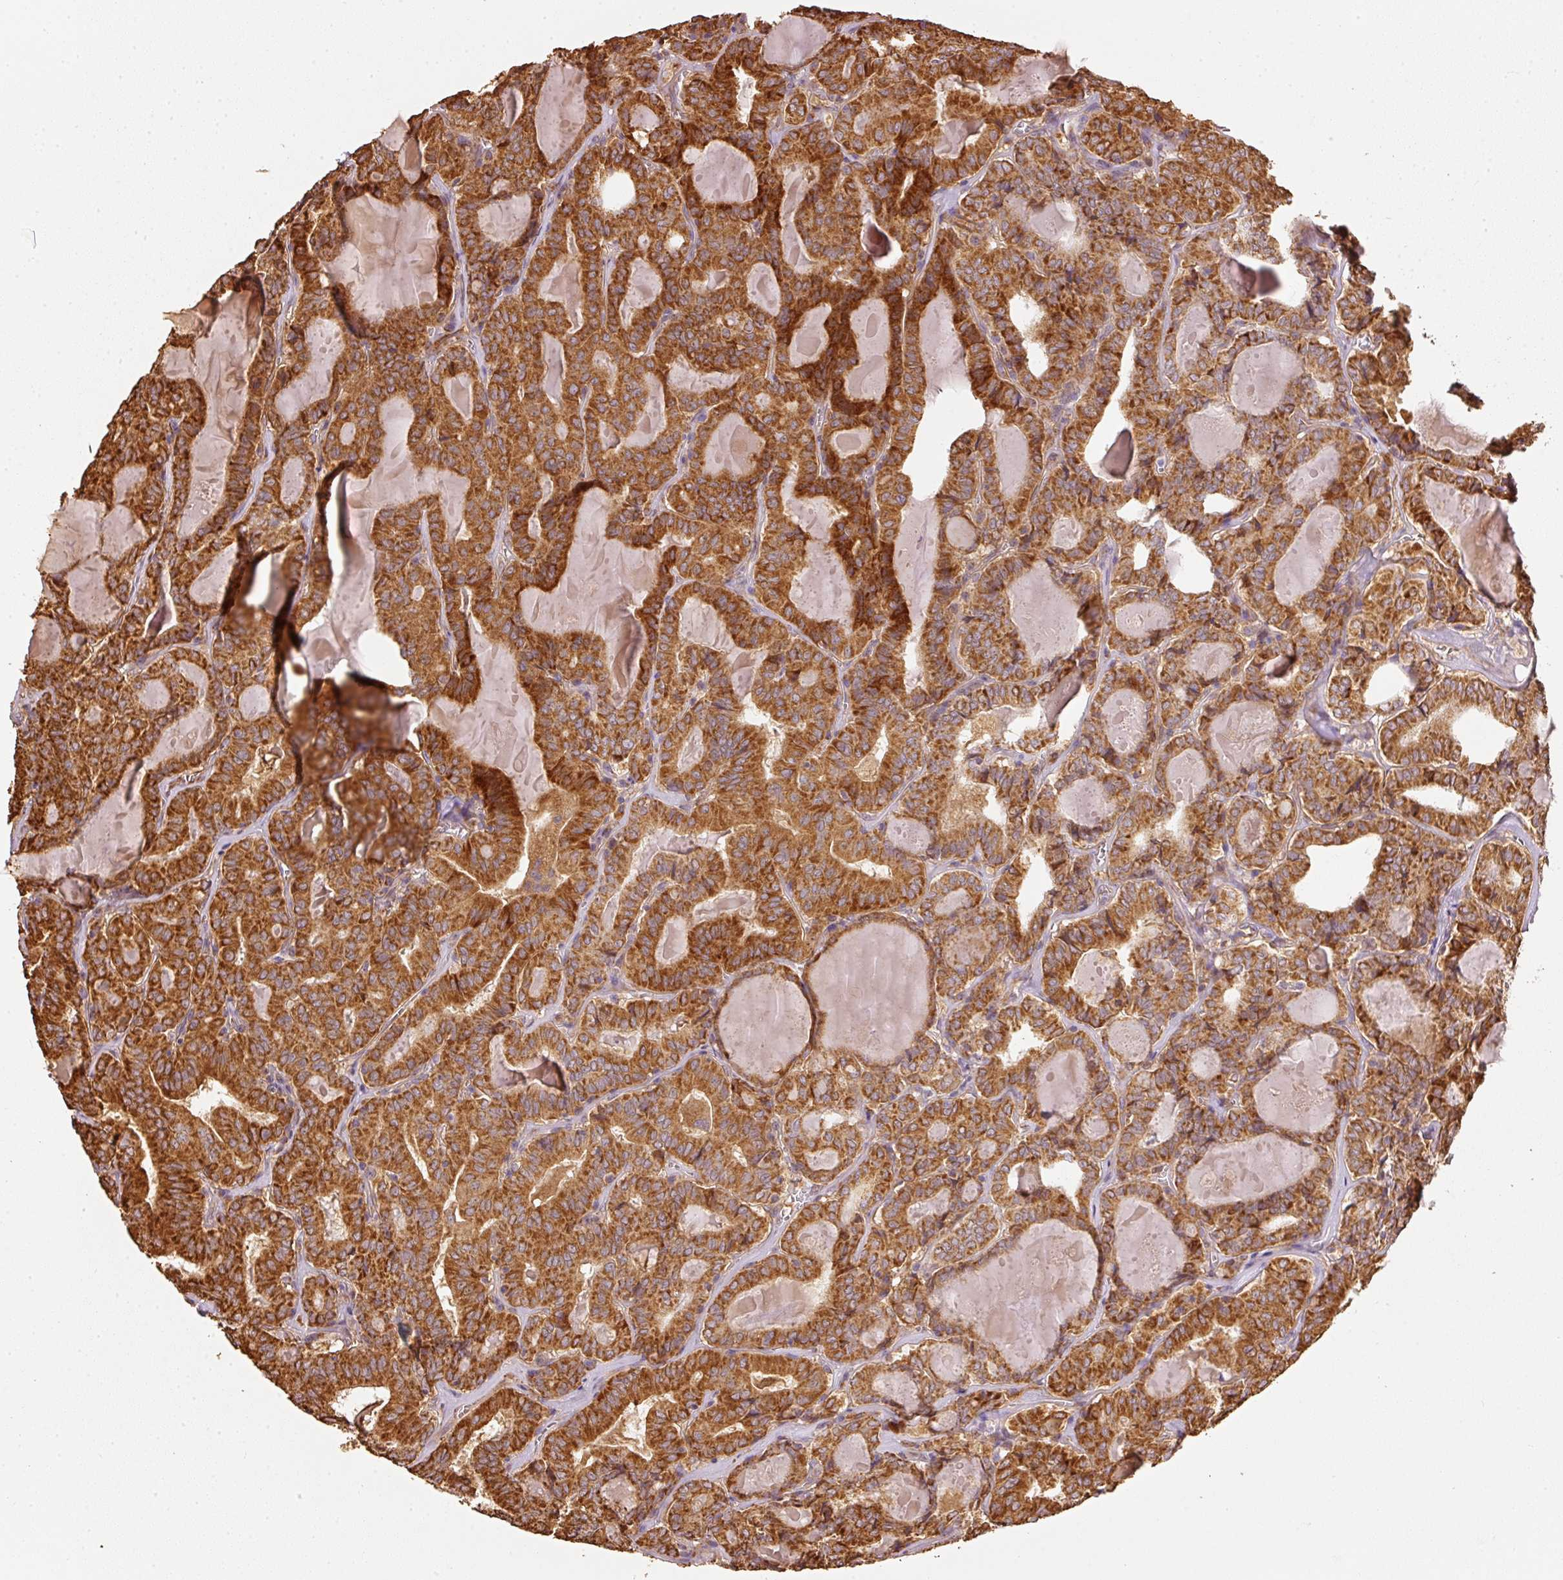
{"staining": {"intensity": "strong", "quantity": ">75%", "location": "cytoplasmic/membranous"}, "tissue": "thyroid cancer", "cell_type": "Tumor cells", "image_type": "cancer", "snomed": [{"axis": "morphology", "description": "Papillary adenocarcinoma, NOS"}, {"axis": "topography", "description": "Thyroid gland"}], "caption": "Tumor cells reveal high levels of strong cytoplasmic/membranous positivity in about >75% of cells in human thyroid cancer. The staining was performed using DAB (3,3'-diaminobenzidine), with brown indicating positive protein expression. Nuclei are stained blue with hematoxylin.", "gene": "MTHFD1L", "patient": {"sex": "female", "age": 72}}